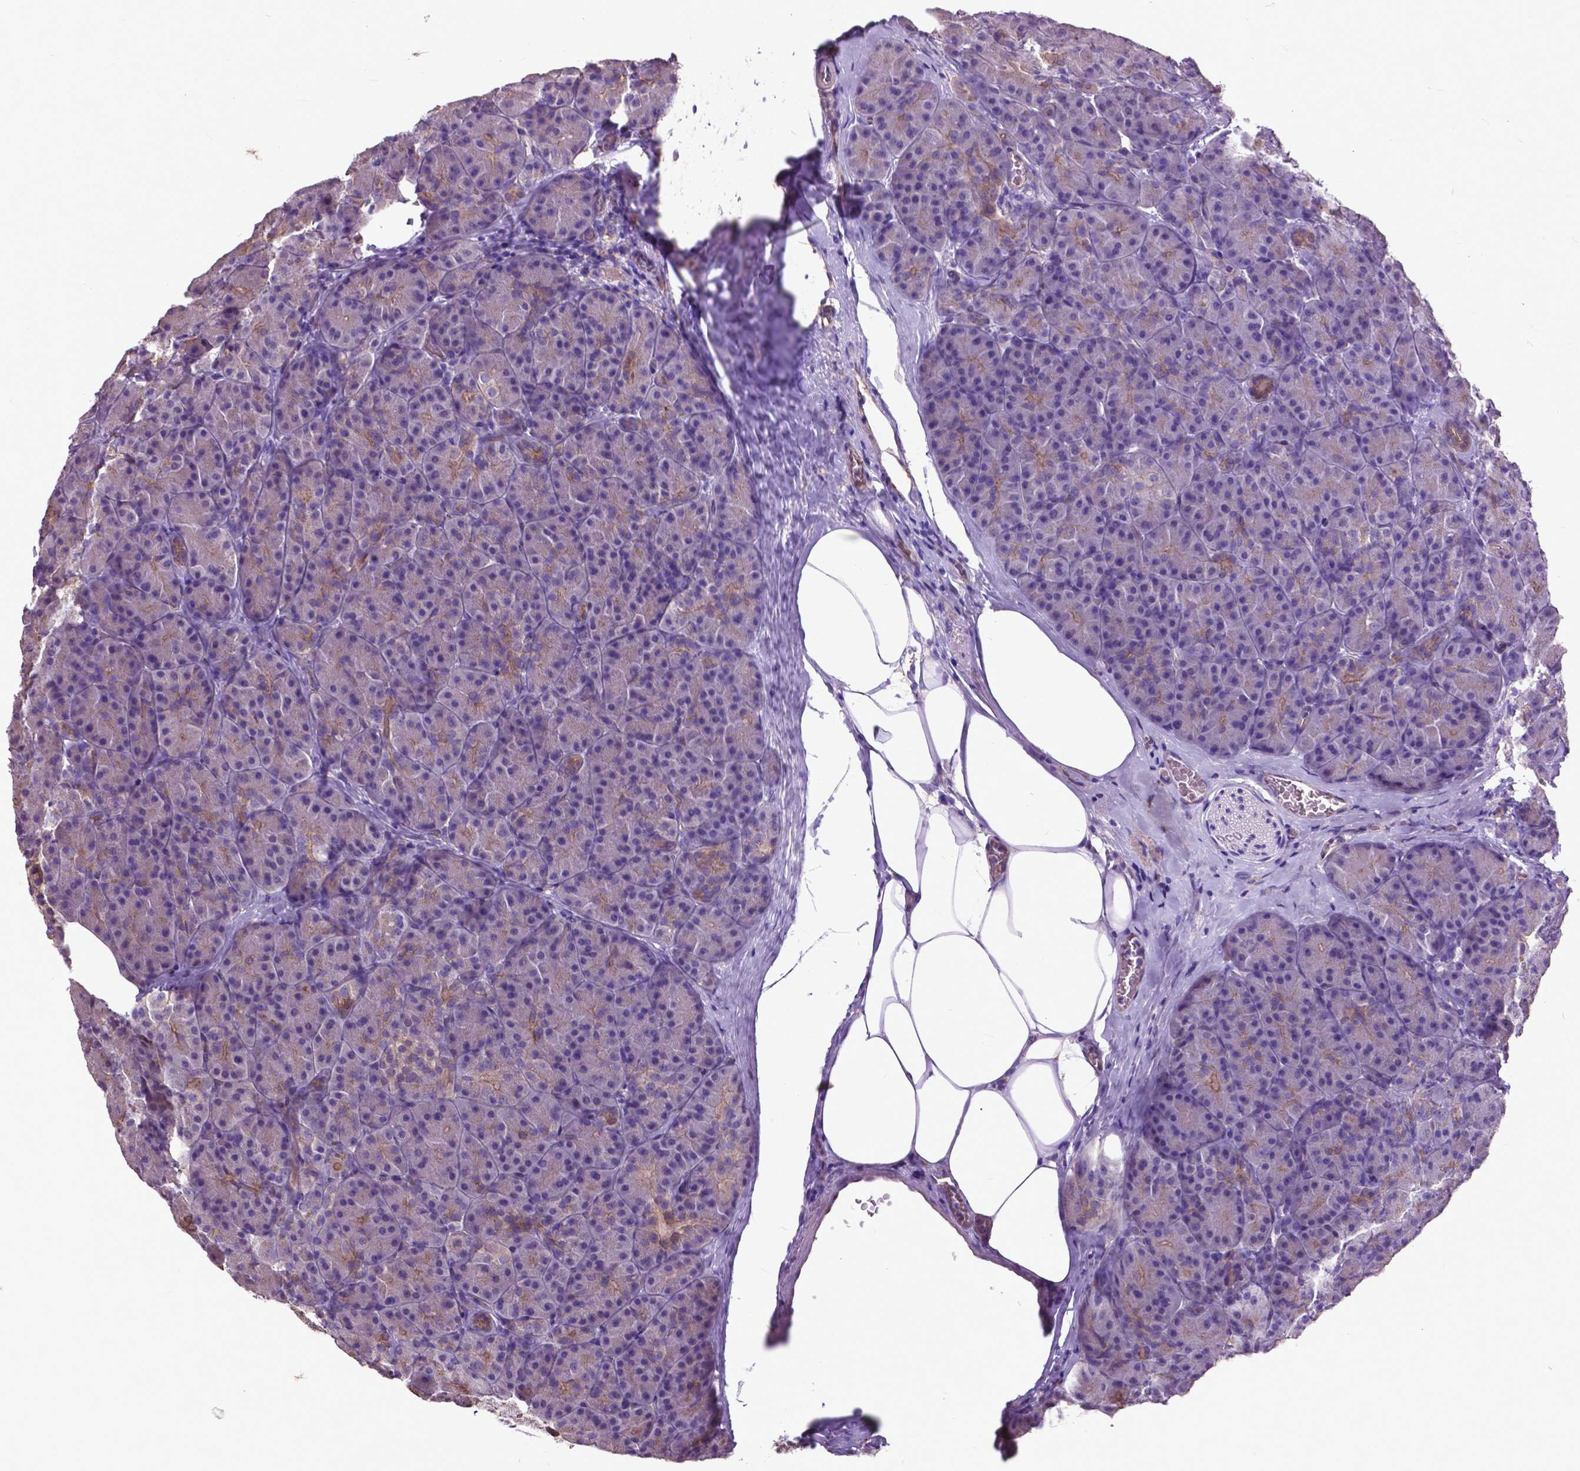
{"staining": {"intensity": "weak", "quantity": "<25%", "location": "cytoplasmic/membranous"}, "tissue": "pancreas", "cell_type": "Exocrine glandular cells", "image_type": "normal", "snomed": [{"axis": "morphology", "description": "Normal tissue, NOS"}, {"axis": "topography", "description": "Pancreas"}], "caption": "High power microscopy image of an IHC histopathology image of normal pancreas, revealing no significant expression in exocrine glandular cells.", "gene": "PDLIM1", "patient": {"sex": "male", "age": 57}}